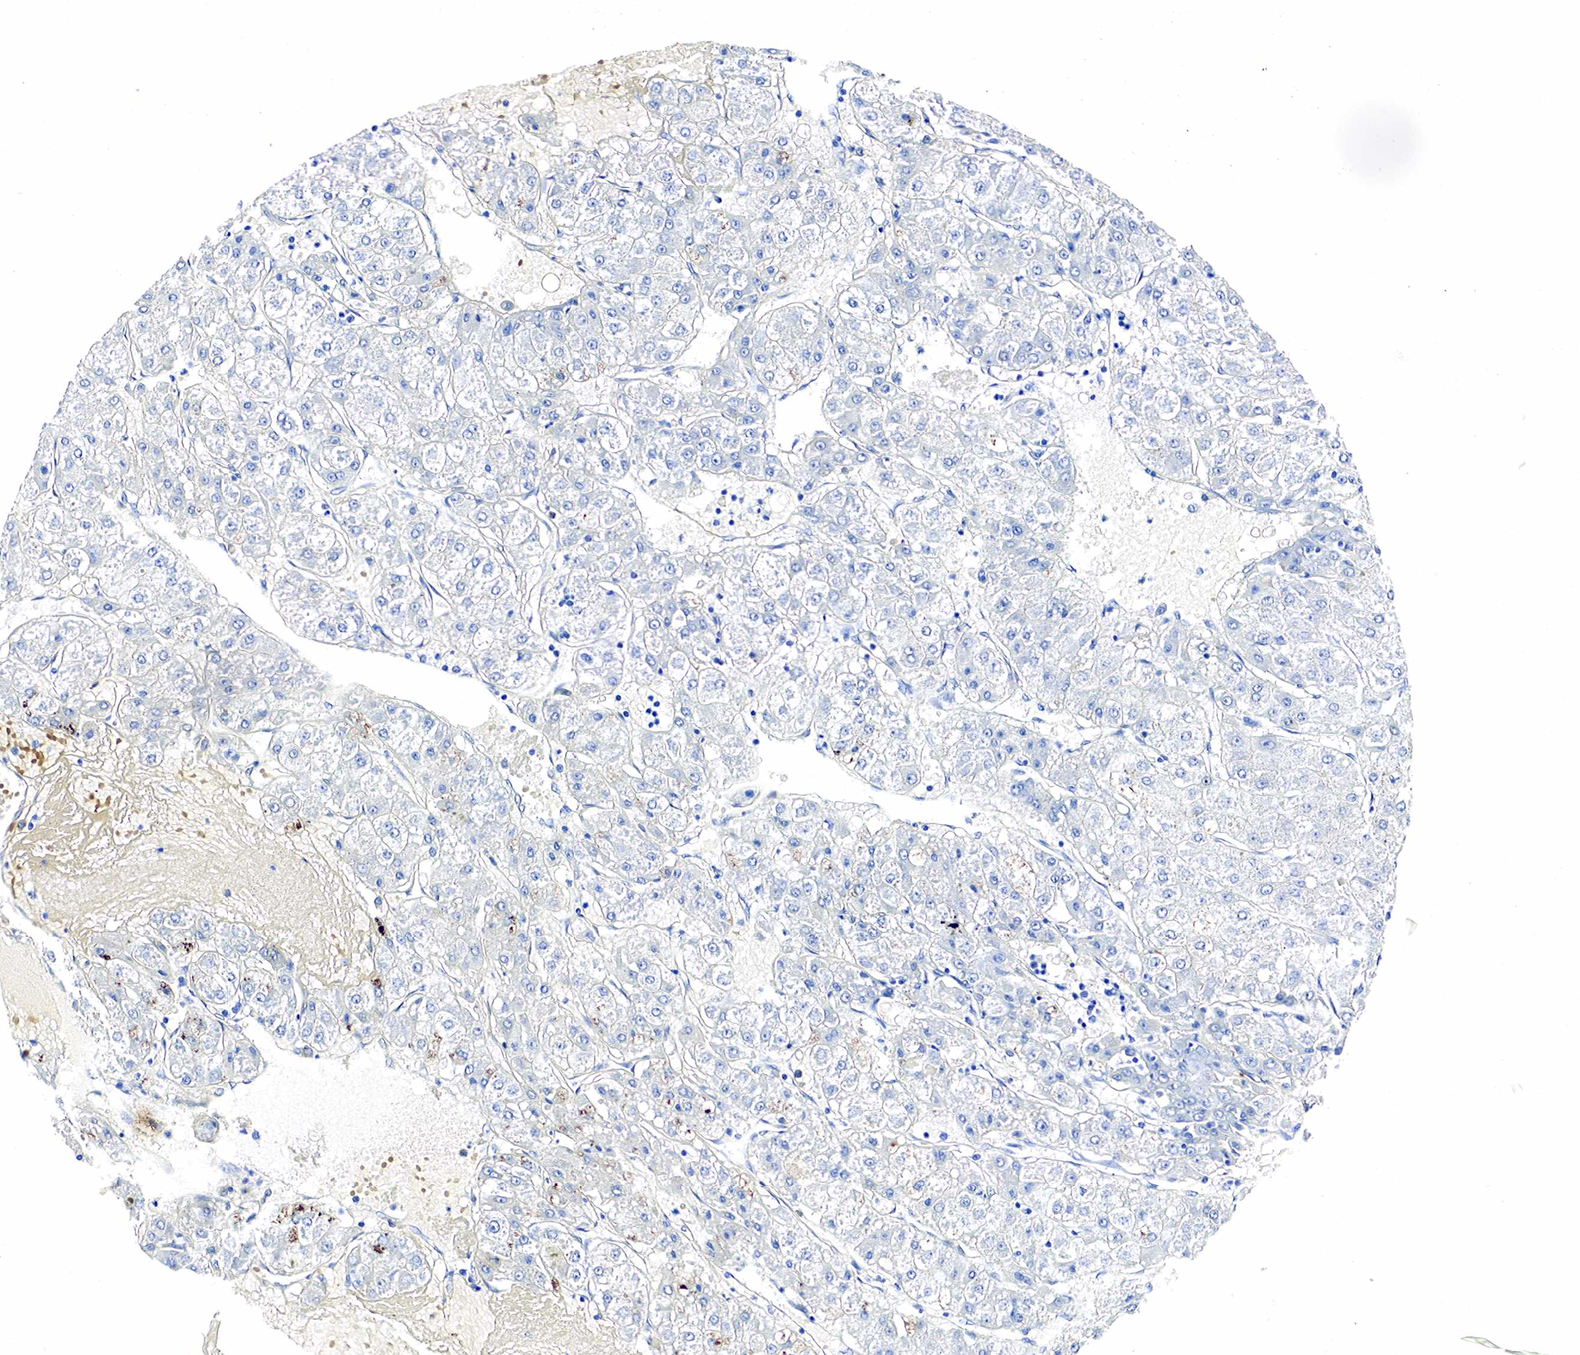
{"staining": {"intensity": "negative", "quantity": "none", "location": "none"}, "tissue": "liver cancer", "cell_type": "Tumor cells", "image_type": "cancer", "snomed": [{"axis": "morphology", "description": "Carcinoma, Hepatocellular, NOS"}, {"axis": "topography", "description": "Liver"}], "caption": "Liver cancer (hepatocellular carcinoma) was stained to show a protein in brown. There is no significant staining in tumor cells.", "gene": "ACP3", "patient": {"sex": "female", "age": 52}}